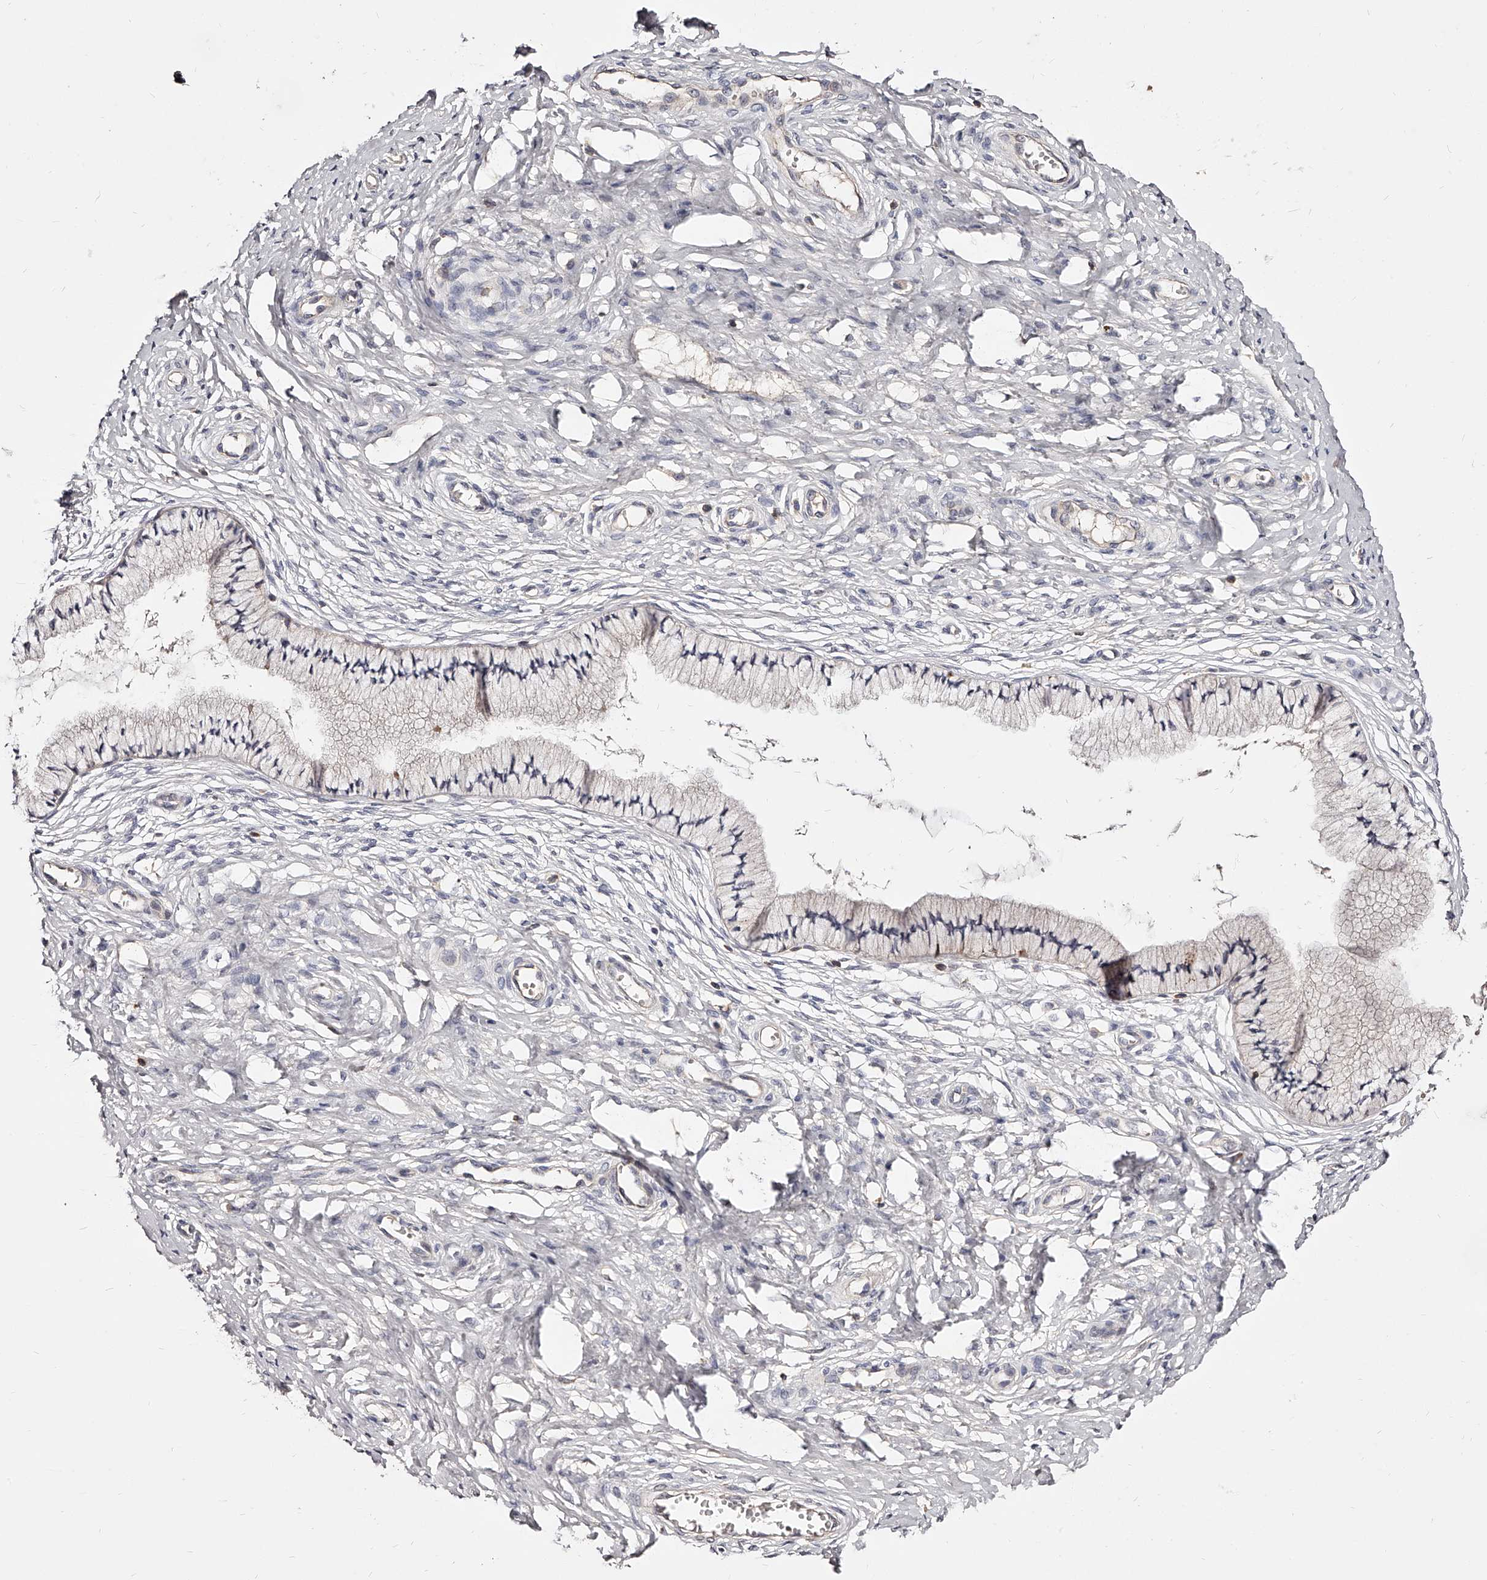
{"staining": {"intensity": "moderate", "quantity": "25%-75%", "location": "cytoplasmic/membranous"}, "tissue": "cervix", "cell_type": "Glandular cells", "image_type": "normal", "snomed": [{"axis": "morphology", "description": "Normal tissue, NOS"}, {"axis": "topography", "description": "Cervix"}], "caption": "Brown immunohistochemical staining in unremarkable cervix exhibits moderate cytoplasmic/membranous positivity in about 25%-75% of glandular cells. Nuclei are stained in blue.", "gene": "PHACTR1", "patient": {"sex": "female", "age": 36}}